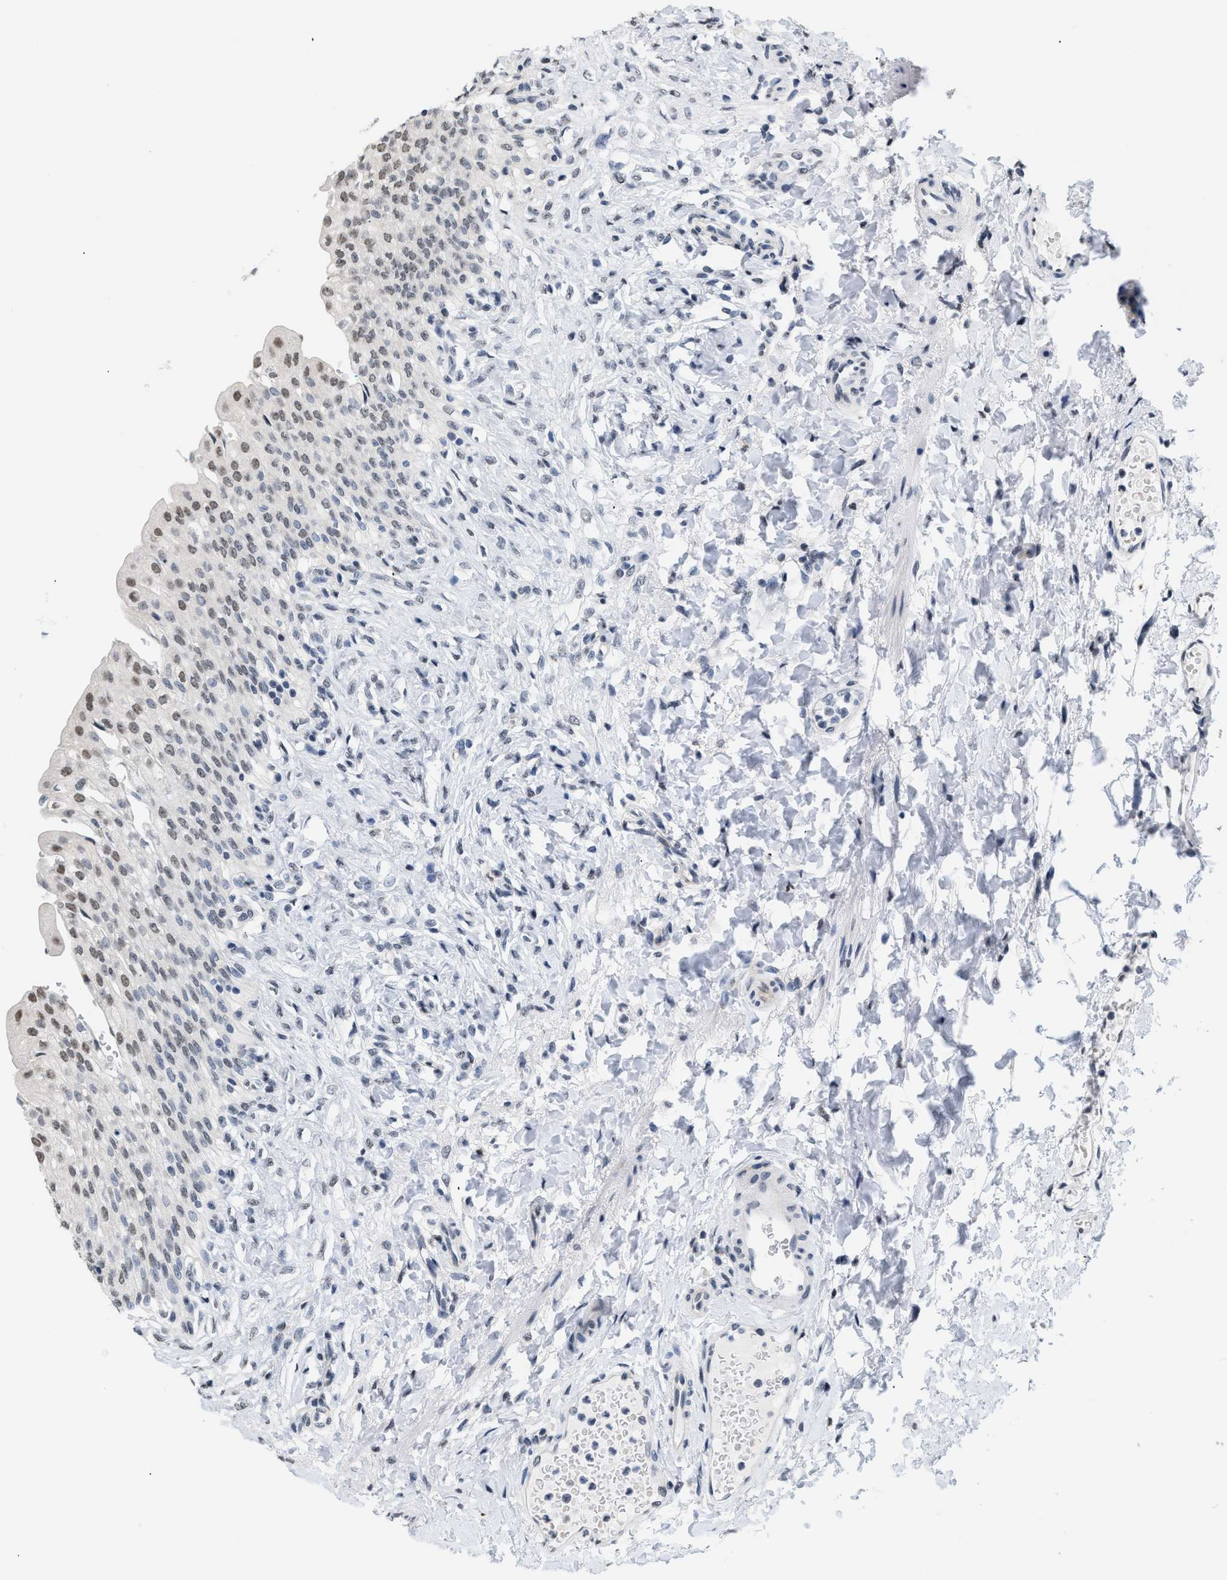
{"staining": {"intensity": "moderate", "quantity": ">75%", "location": "nuclear"}, "tissue": "urinary bladder", "cell_type": "Urothelial cells", "image_type": "normal", "snomed": [{"axis": "morphology", "description": "Urothelial carcinoma, High grade"}, {"axis": "topography", "description": "Urinary bladder"}], "caption": "Moderate nuclear expression for a protein is identified in approximately >75% of urothelial cells of normal urinary bladder using IHC.", "gene": "RAF1", "patient": {"sex": "male", "age": 46}}